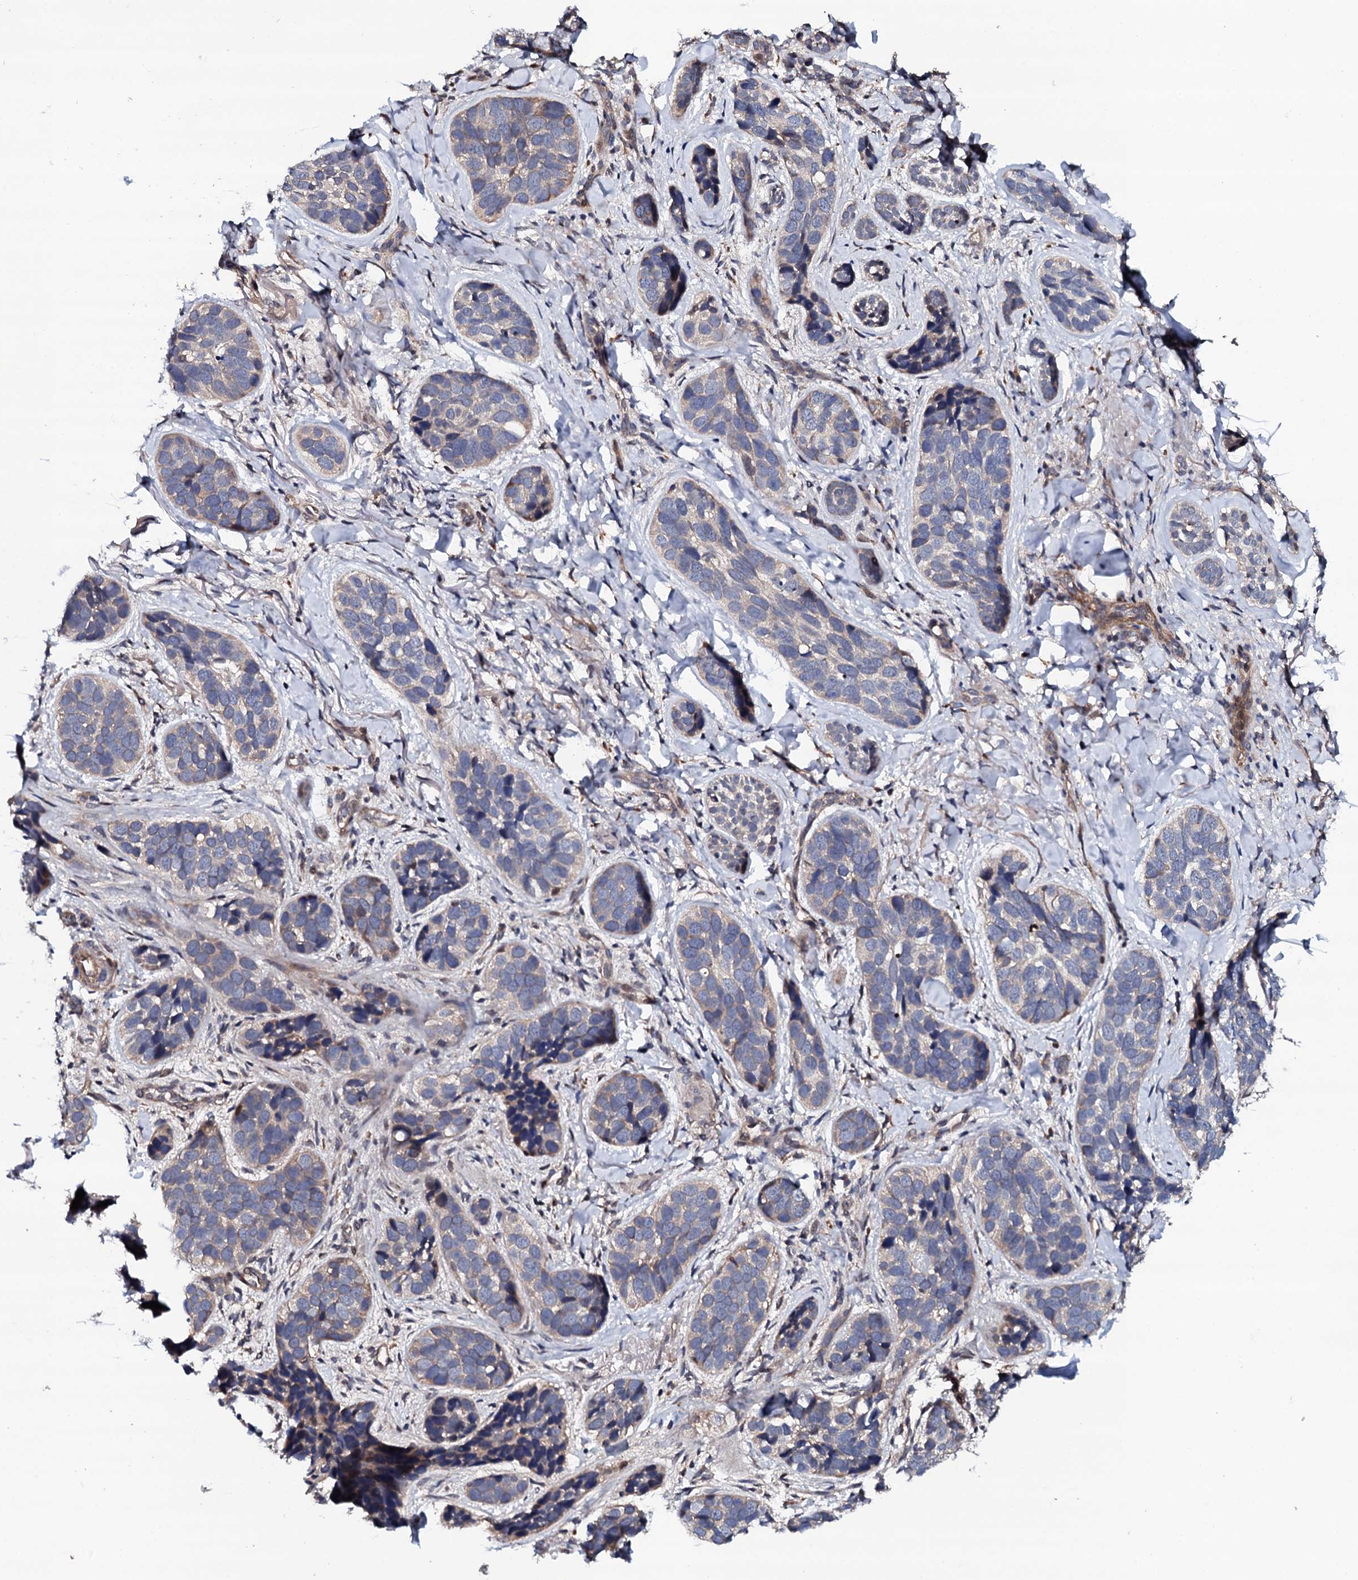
{"staining": {"intensity": "weak", "quantity": "25%-75%", "location": "cytoplasmic/membranous"}, "tissue": "skin cancer", "cell_type": "Tumor cells", "image_type": "cancer", "snomed": [{"axis": "morphology", "description": "Basal cell carcinoma"}, {"axis": "topography", "description": "Skin"}], "caption": "A micrograph showing weak cytoplasmic/membranous staining in approximately 25%-75% of tumor cells in skin cancer, as visualized by brown immunohistochemical staining.", "gene": "CIAO2A", "patient": {"sex": "male", "age": 71}}